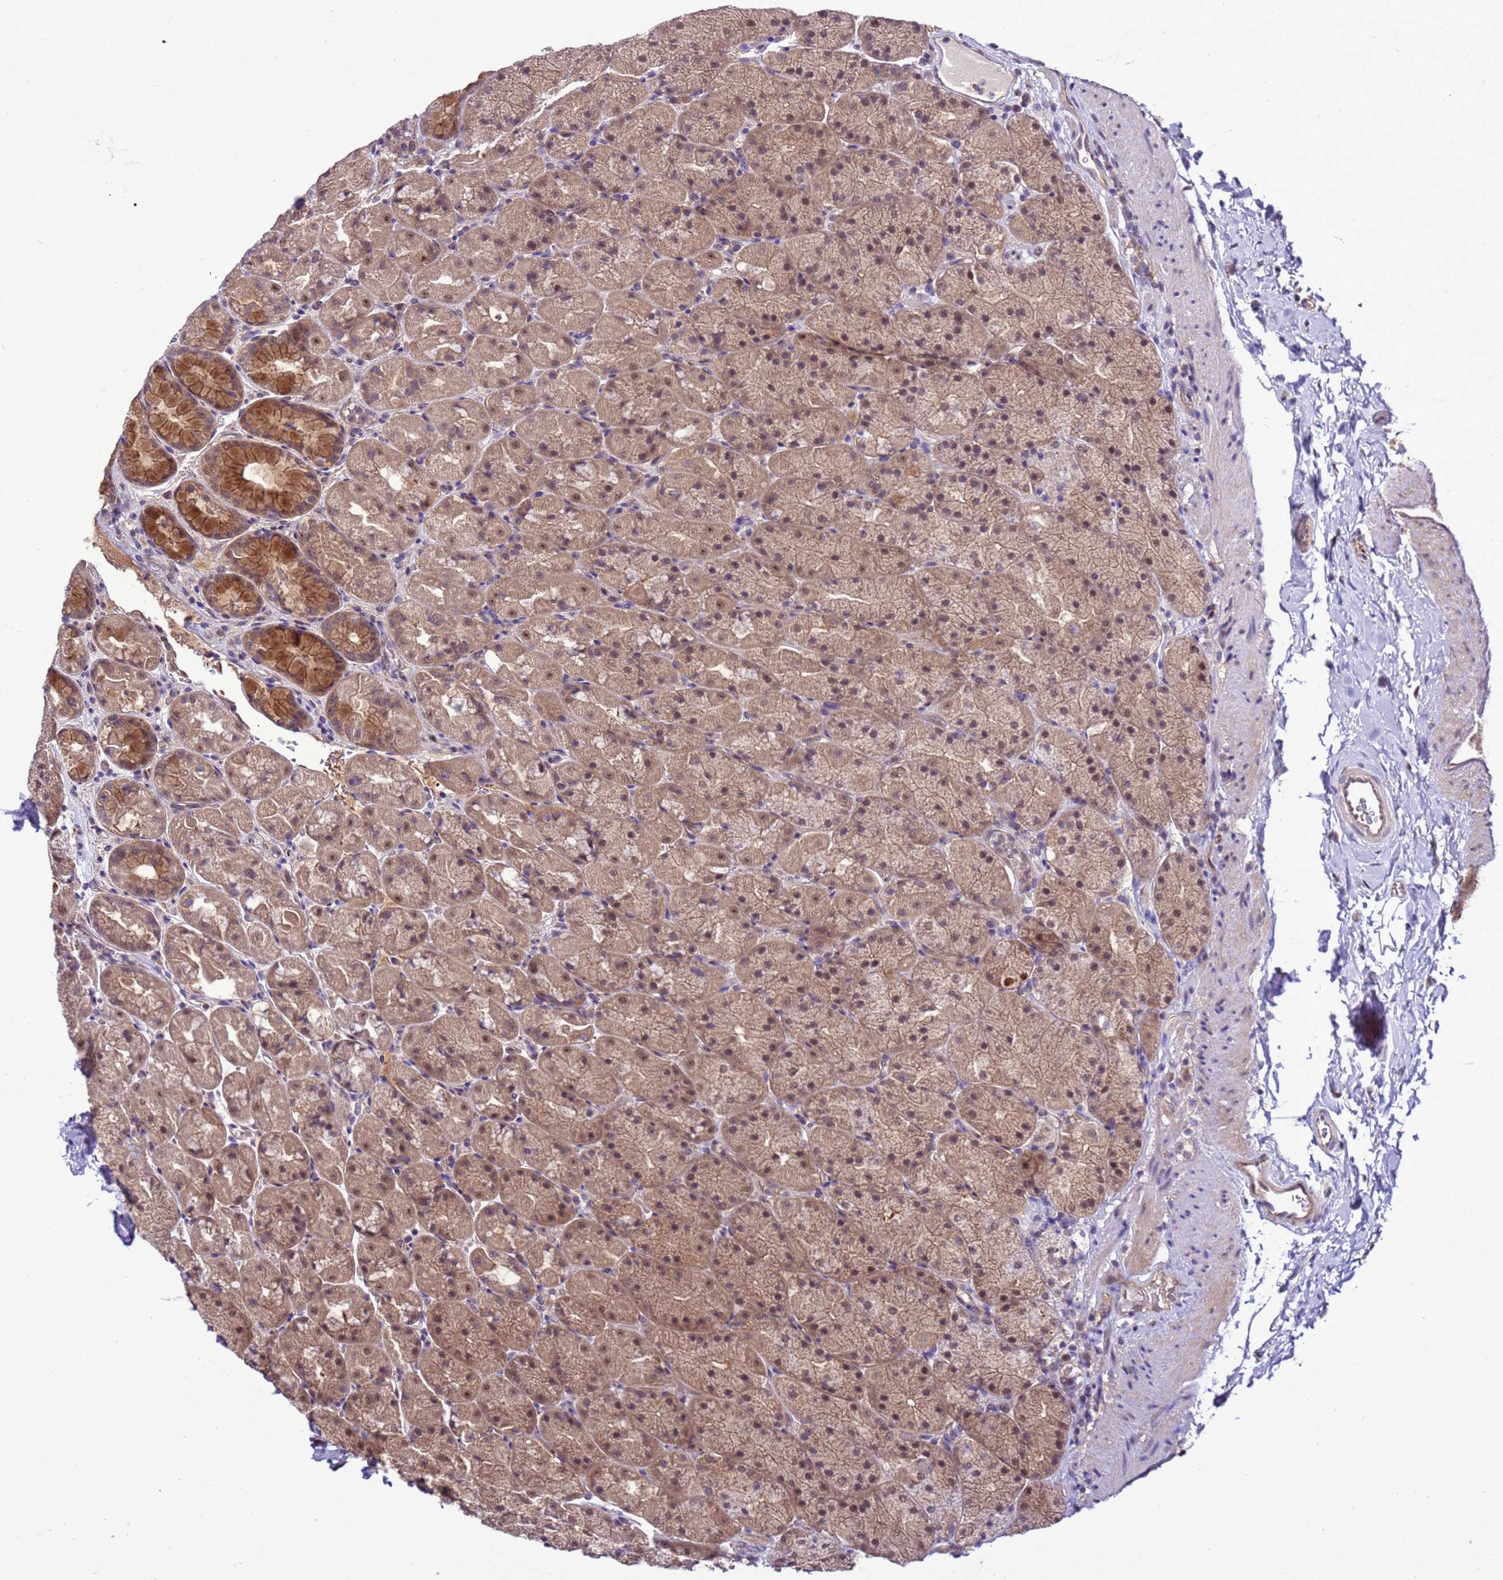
{"staining": {"intensity": "moderate", "quantity": "25%-75%", "location": "cytoplasmic/membranous,nuclear"}, "tissue": "stomach", "cell_type": "Glandular cells", "image_type": "normal", "snomed": [{"axis": "morphology", "description": "Normal tissue, NOS"}, {"axis": "topography", "description": "Stomach, upper"}, {"axis": "topography", "description": "Stomach, lower"}], "caption": "The photomicrograph demonstrates a brown stain indicating the presence of a protein in the cytoplasmic/membranous,nuclear of glandular cells in stomach. Immunohistochemistry stains the protein of interest in brown and the nuclei are stained blue.", "gene": "GEN1", "patient": {"sex": "male", "age": 67}}